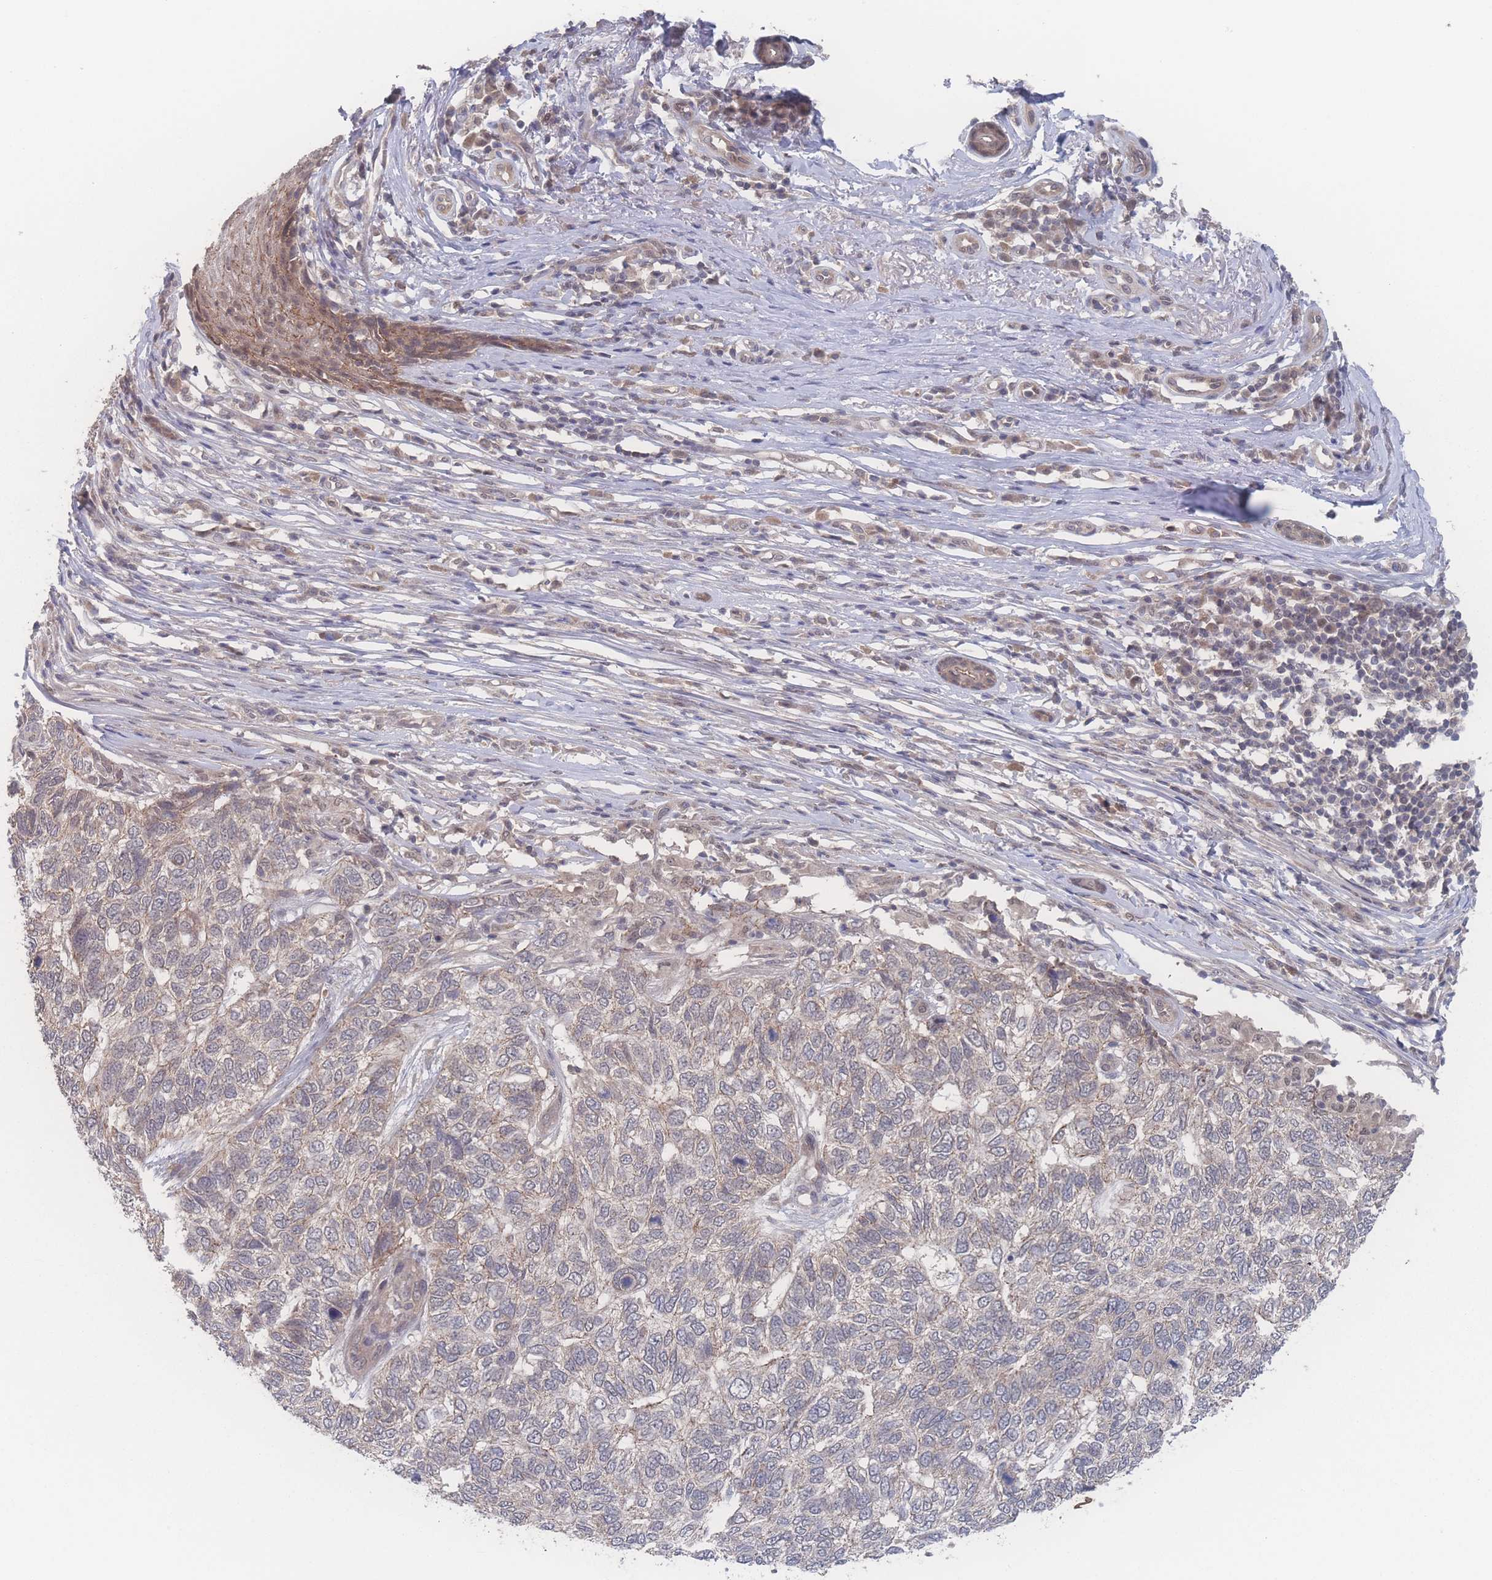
{"staining": {"intensity": "weak", "quantity": "25%-75%", "location": "cytoplasmic/membranous"}, "tissue": "skin cancer", "cell_type": "Tumor cells", "image_type": "cancer", "snomed": [{"axis": "morphology", "description": "Basal cell carcinoma"}, {"axis": "topography", "description": "Skin"}], "caption": "There is low levels of weak cytoplasmic/membranous positivity in tumor cells of basal cell carcinoma (skin), as demonstrated by immunohistochemical staining (brown color).", "gene": "NBEAL1", "patient": {"sex": "female", "age": 65}}